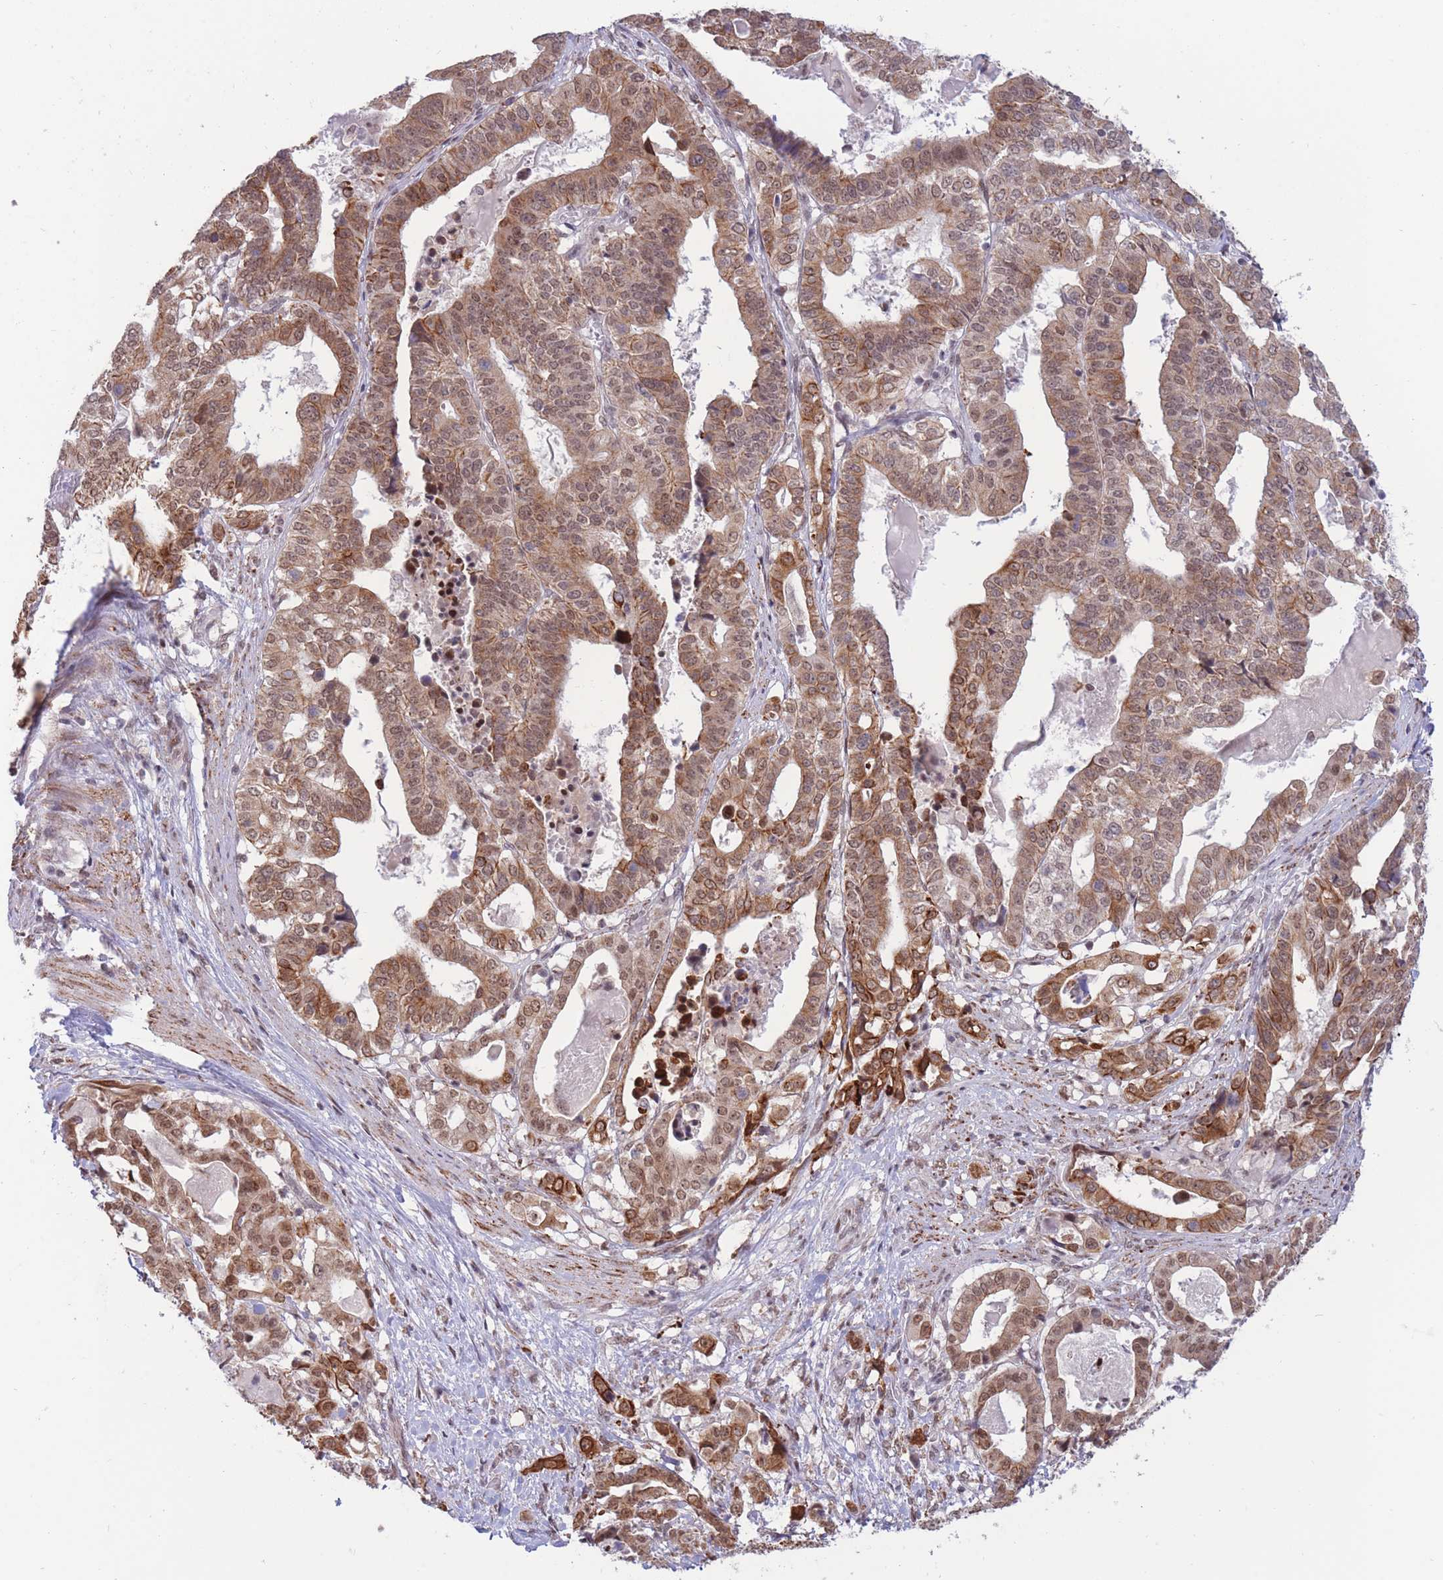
{"staining": {"intensity": "moderate", "quantity": ">75%", "location": "cytoplasmic/membranous,nuclear"}, "tissue": "stomach cancer", "cell_type": "Tumor cells", "image_type": "cancer", "snomed": [{"axis": "morphology", "description": "Adenocarcinoma, NOS"}, {"axis": "topography", "description": "Stomach"}], "caption": "Tumor cells demonstrate moderate cytoplasmic/membranous and nuclear staining in approximately >75% of cells in stomach cancer.", "gene": "TARBP2", "patient": {"sex": "male", "age": 48}}